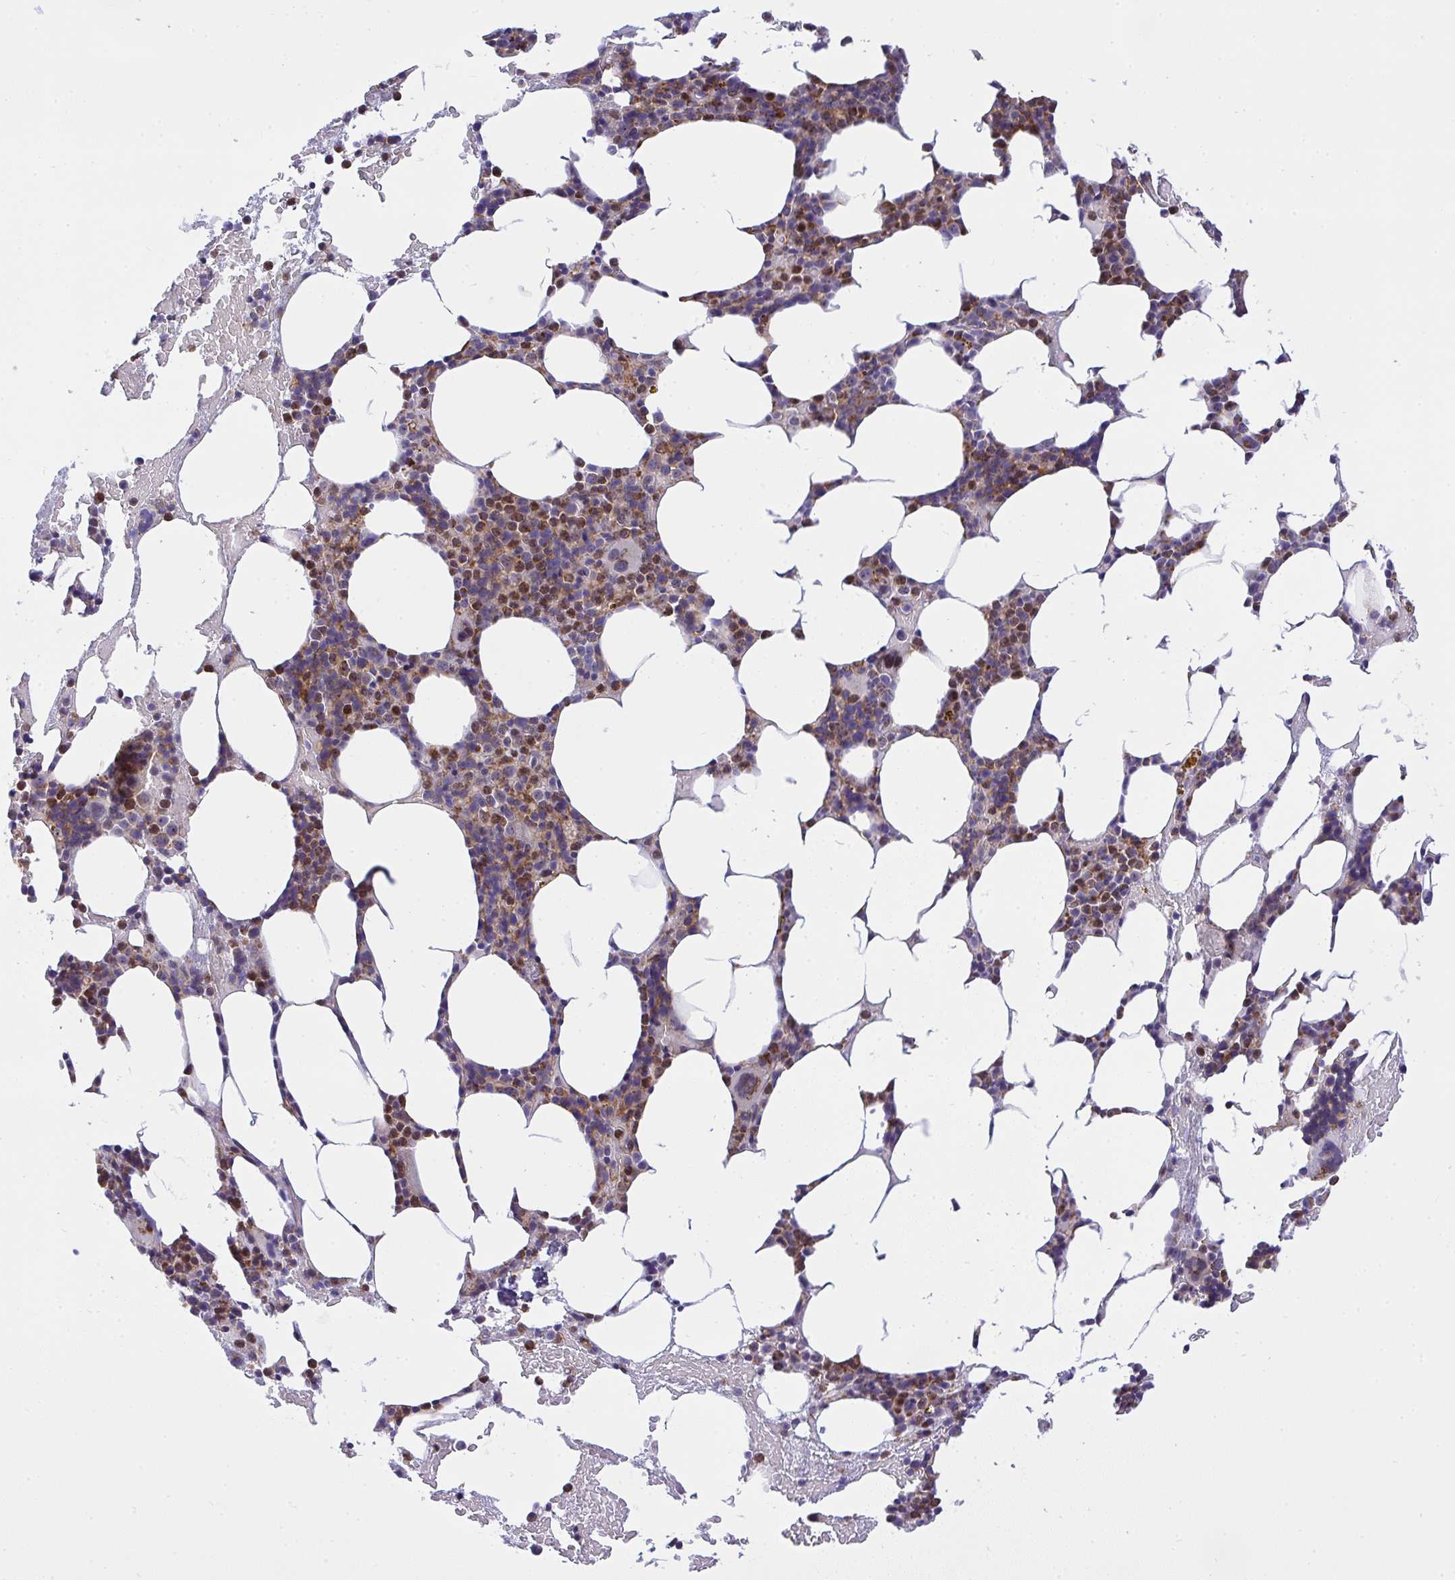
{"staining": {"intensity": "moderate", "quantity": "25%-75%", "location": "cytoplasmic/membranous,nuclear"}, "tissue": "bone marrow", "cell_type": "Hematopoietic cells", "image_type": "normal", "snomed": [{"axis": "morphology", "description": "Normal tissue, NOS"}, {"axis": "topography", "description": "Bone marrow"}], "caption": "Immunohistochemical staining of normal bone marrow exhibits moderate cytoplasmic/membranous,nuclear protein expression in approximately 25%-75% of hematopoietic cells.", "gene": "ZNF554", "patient": {"sex": "female", "age": 62}}